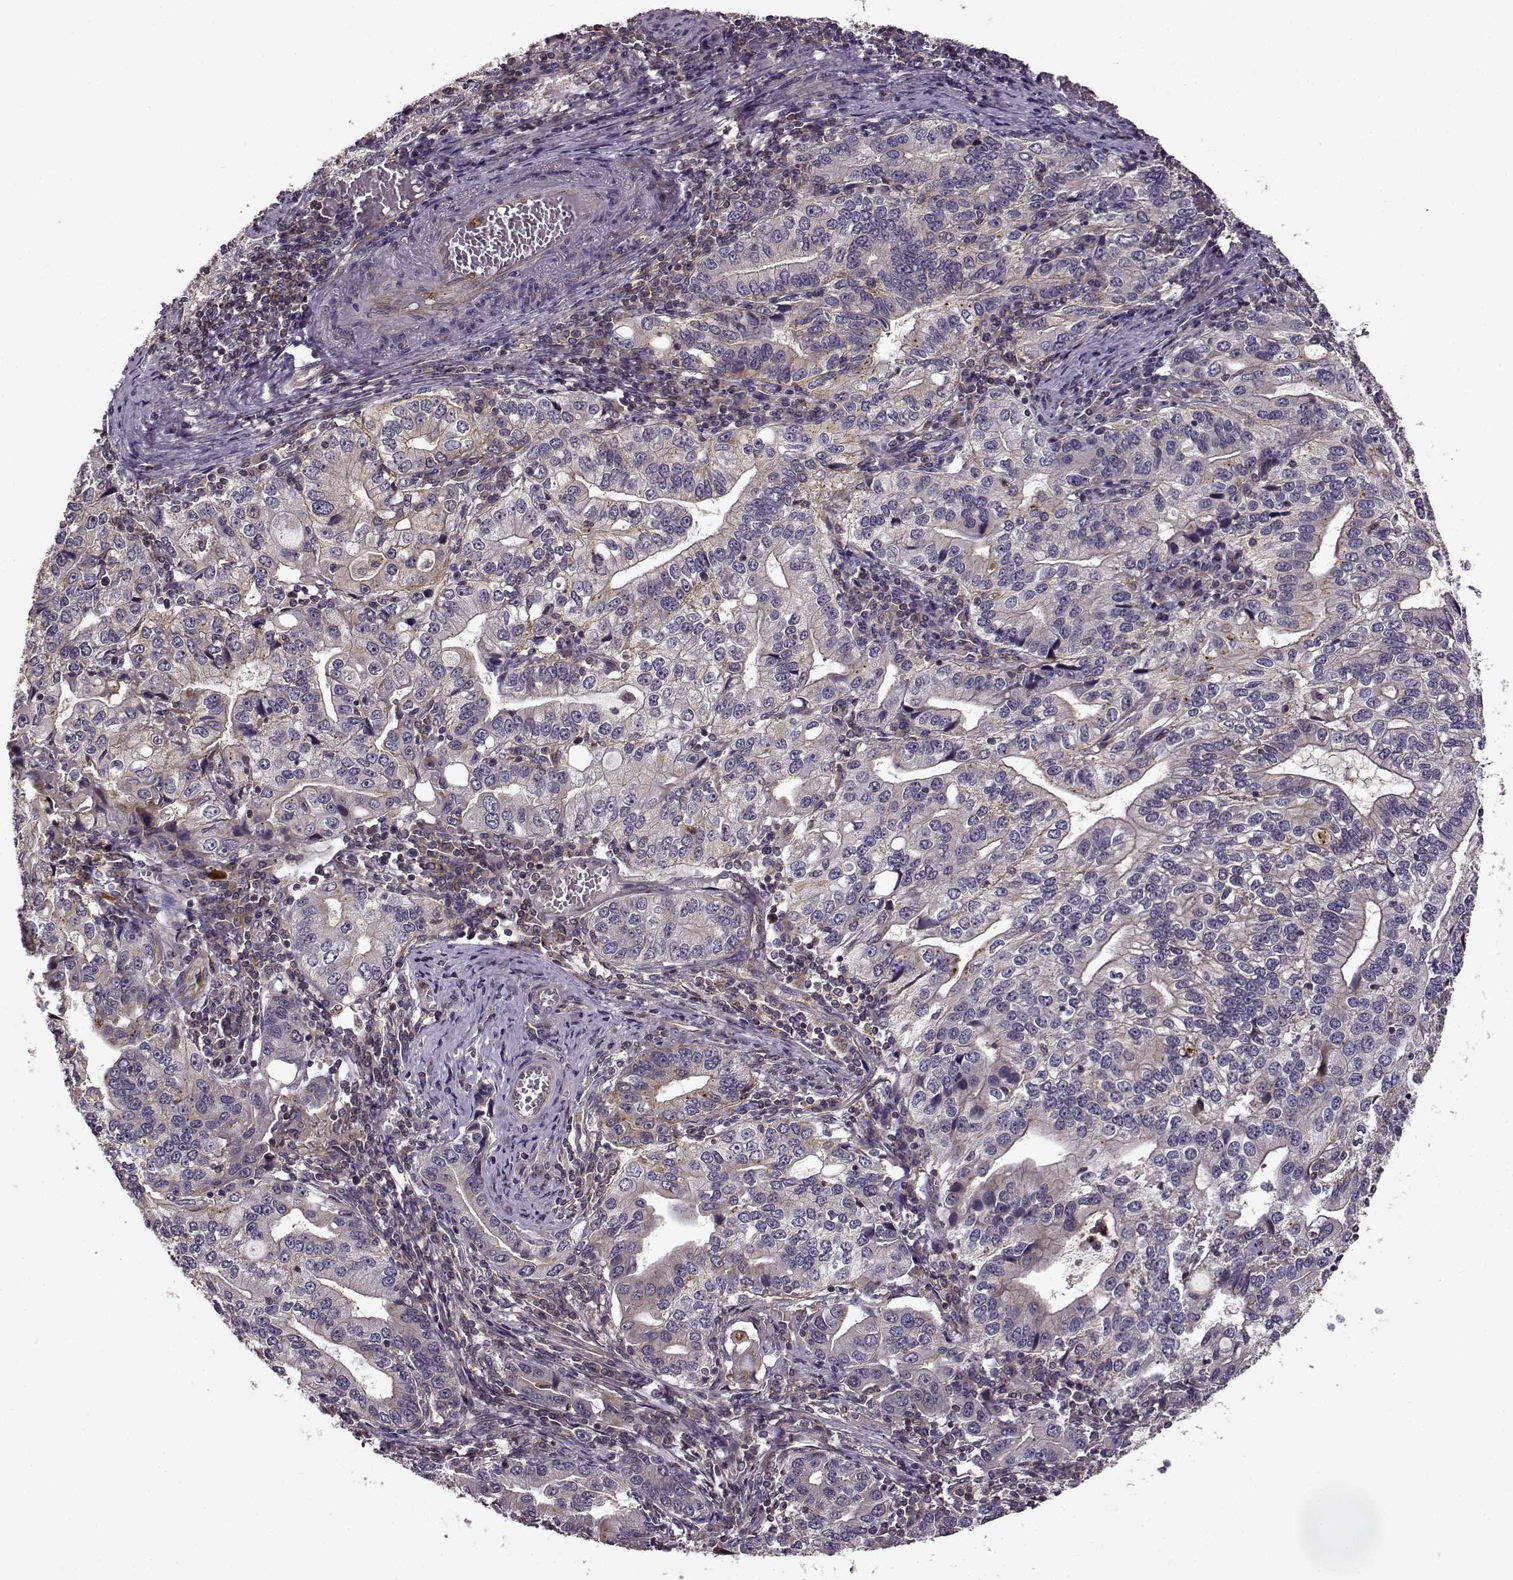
{"staining": {"intensity": "negative", "quantity": "none", "location": "none"}, "tissue": "stomach cancer", "cell_type": "Tumor cells", "image_type": "cancer", "snomed": [{"axis": "morphology", "description": "Adenocarcinoma, NOS"}, {"axis": "topography", "description": "Stomach, lower"}], "caption": "A high-resolution histopathology image shows immunohistochemistry (IHC) staining of stomach cancer (adenocarcinoma), which demonstrates no significant staining in tumor cells. (DAB IHC visualized using brightfield microscopy, high magnification).", "gene": "IFRD2", "patient": {"sex": "female", "age": 72}}